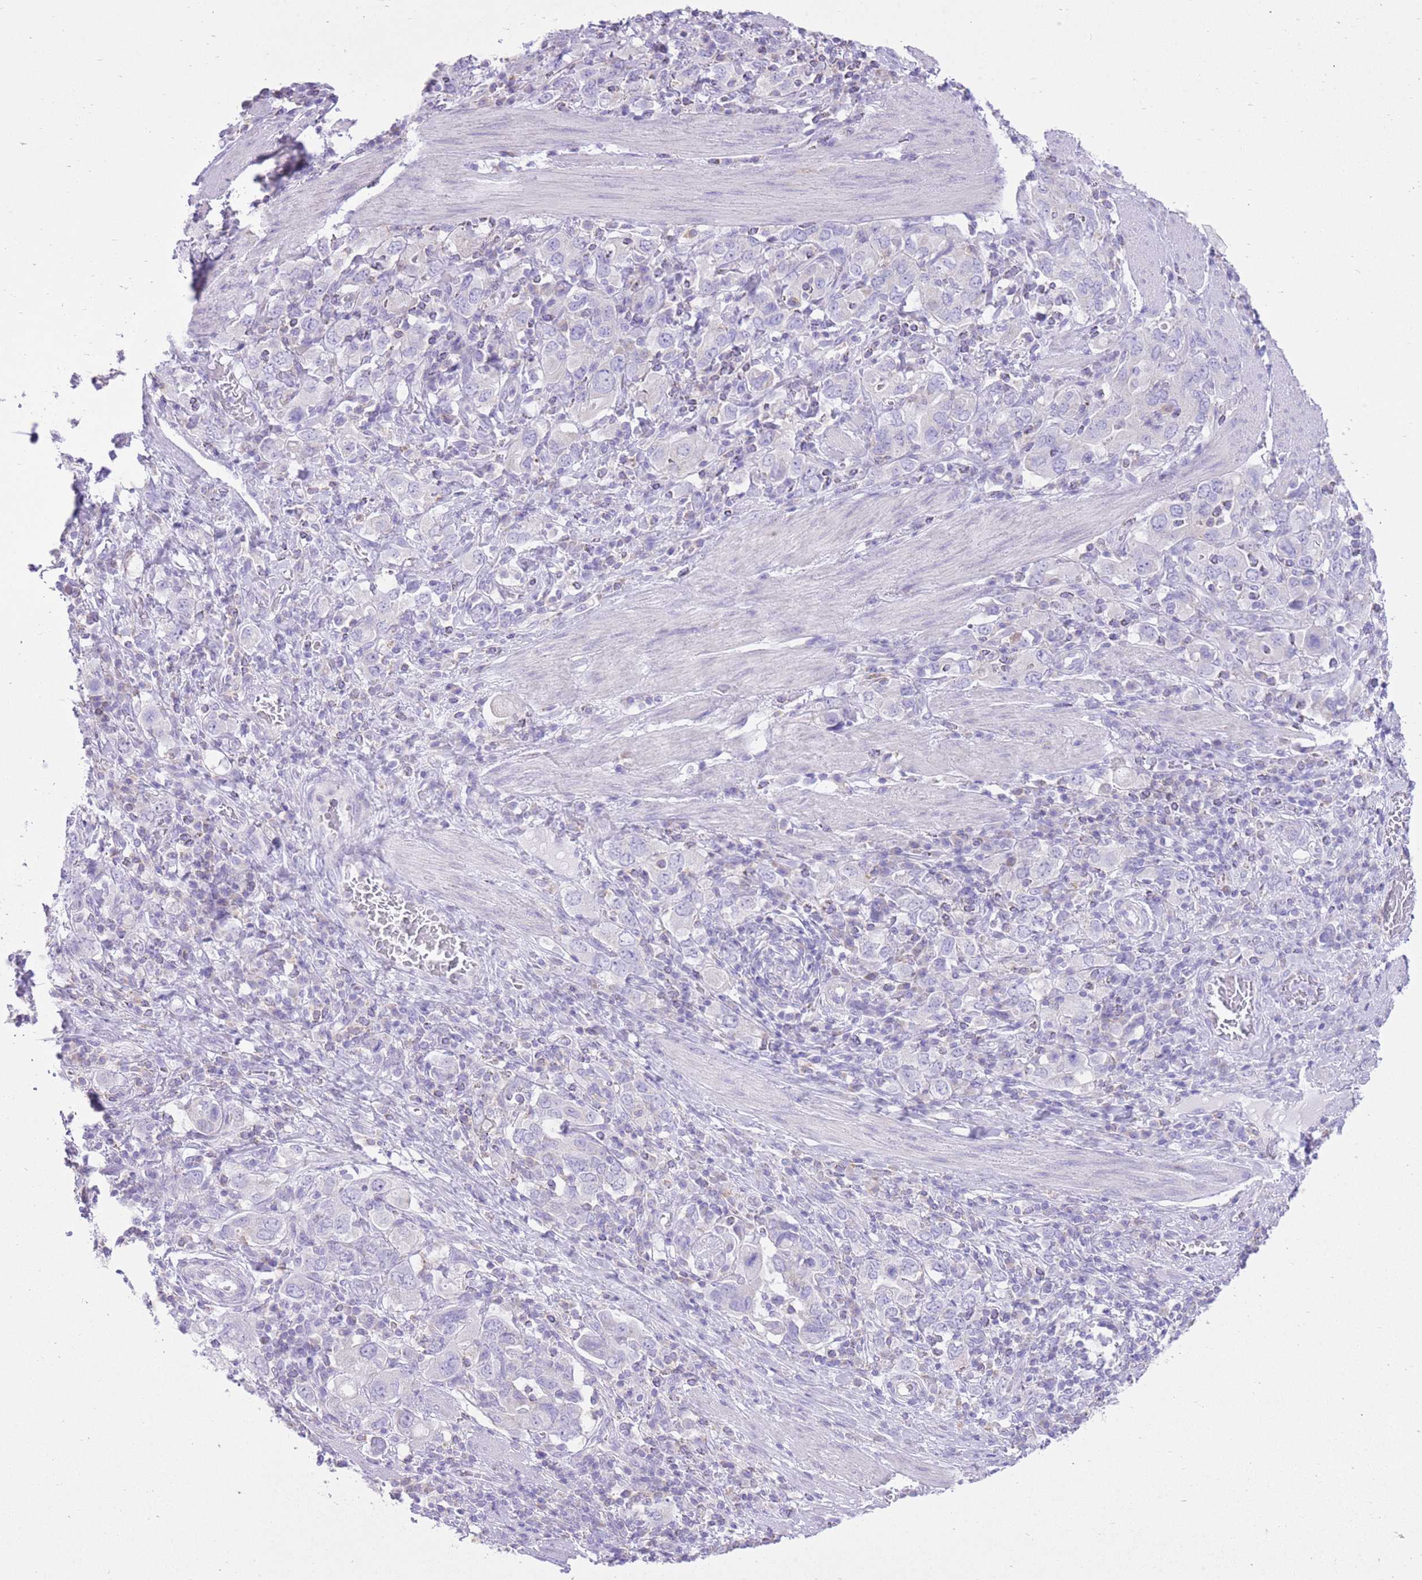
{"staining": {"intensity": "negative", "quantity": "none", "location": "none"}, "tissue": "stomach cancer", "cell_type": "Tumor cells", "image_type": "cancer", "snomed": [{"axis": "morphology", "description": "Adenocarcinoma, NOS"}, {"axis": "topography", "description": "Stomach, upper"}, {"axis": "topography", "description": "Stomach"}], "caption": "High power microscopy photomicrograph of an immunohistochemistry photomicrograph of stomach adenocarcinoma, revealing no significant positivity in tumor cells.", "gene": "SLC4A4", "patient": {"sex": "male", "age": 62}}